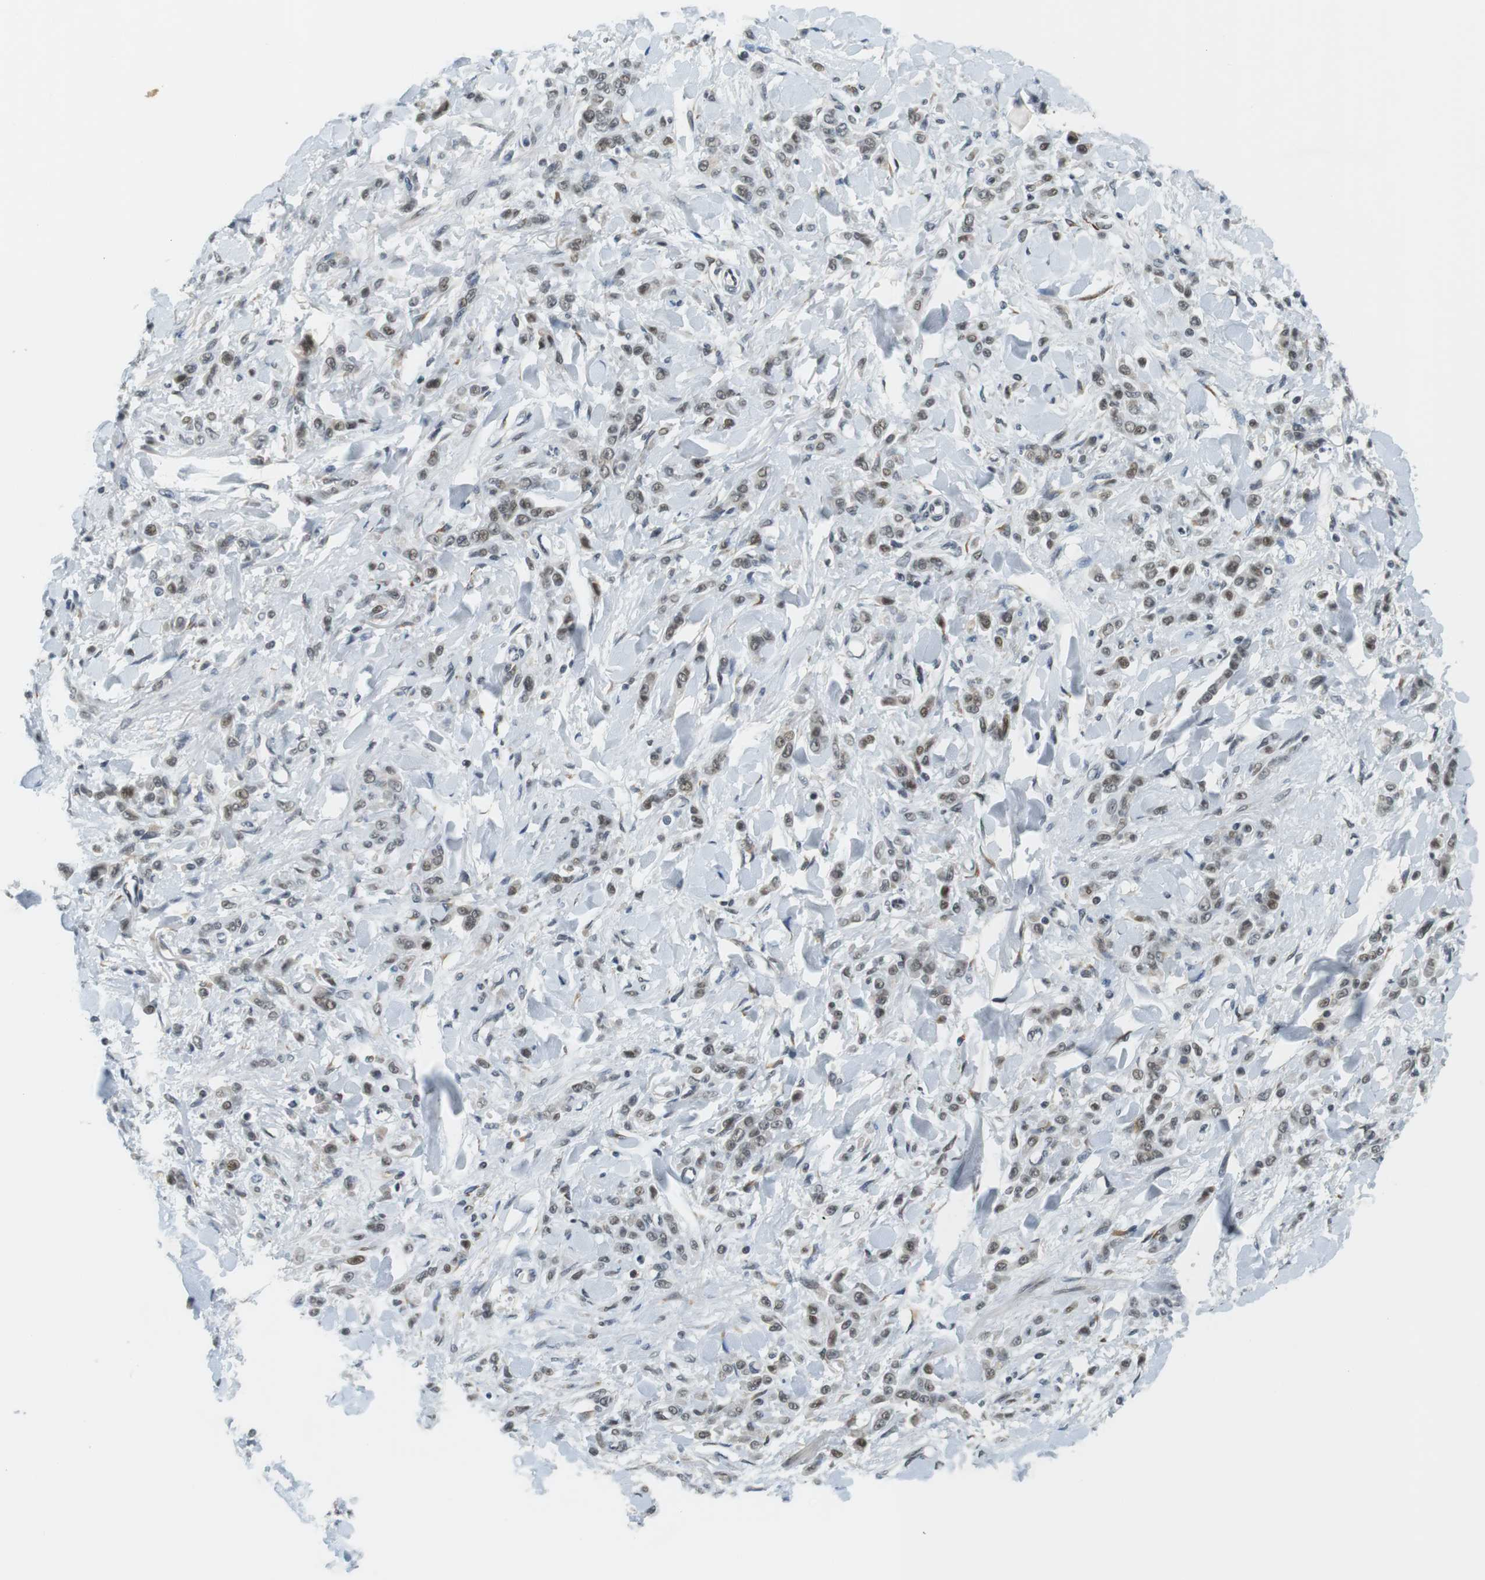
{"staining": {"intensity": "weak", "quantity": "25%-75%", "location": "nuclear"}, "tissue": "stomach cancer", "cell_type": "Tumor cells", "image_type": "cancer", "snomed": [{"axis": "morphology", "description": "Normal tissue, NOS"}, {"axis": "morphology", "description": "Adenocarcinoma, NOS"}, {"axis": "topography", "description": "Stomach"}], "caption": "Stomach adenocarcinoma stained with immunohistochemistry demonstrates weak nuclear positivity in about 25%-75% of tumor cells. (DAB IHC, brown staining for protein, blue staining for nuclei).", "gene": "RNF38", "patient": {"sex": "male", "age": 82}}